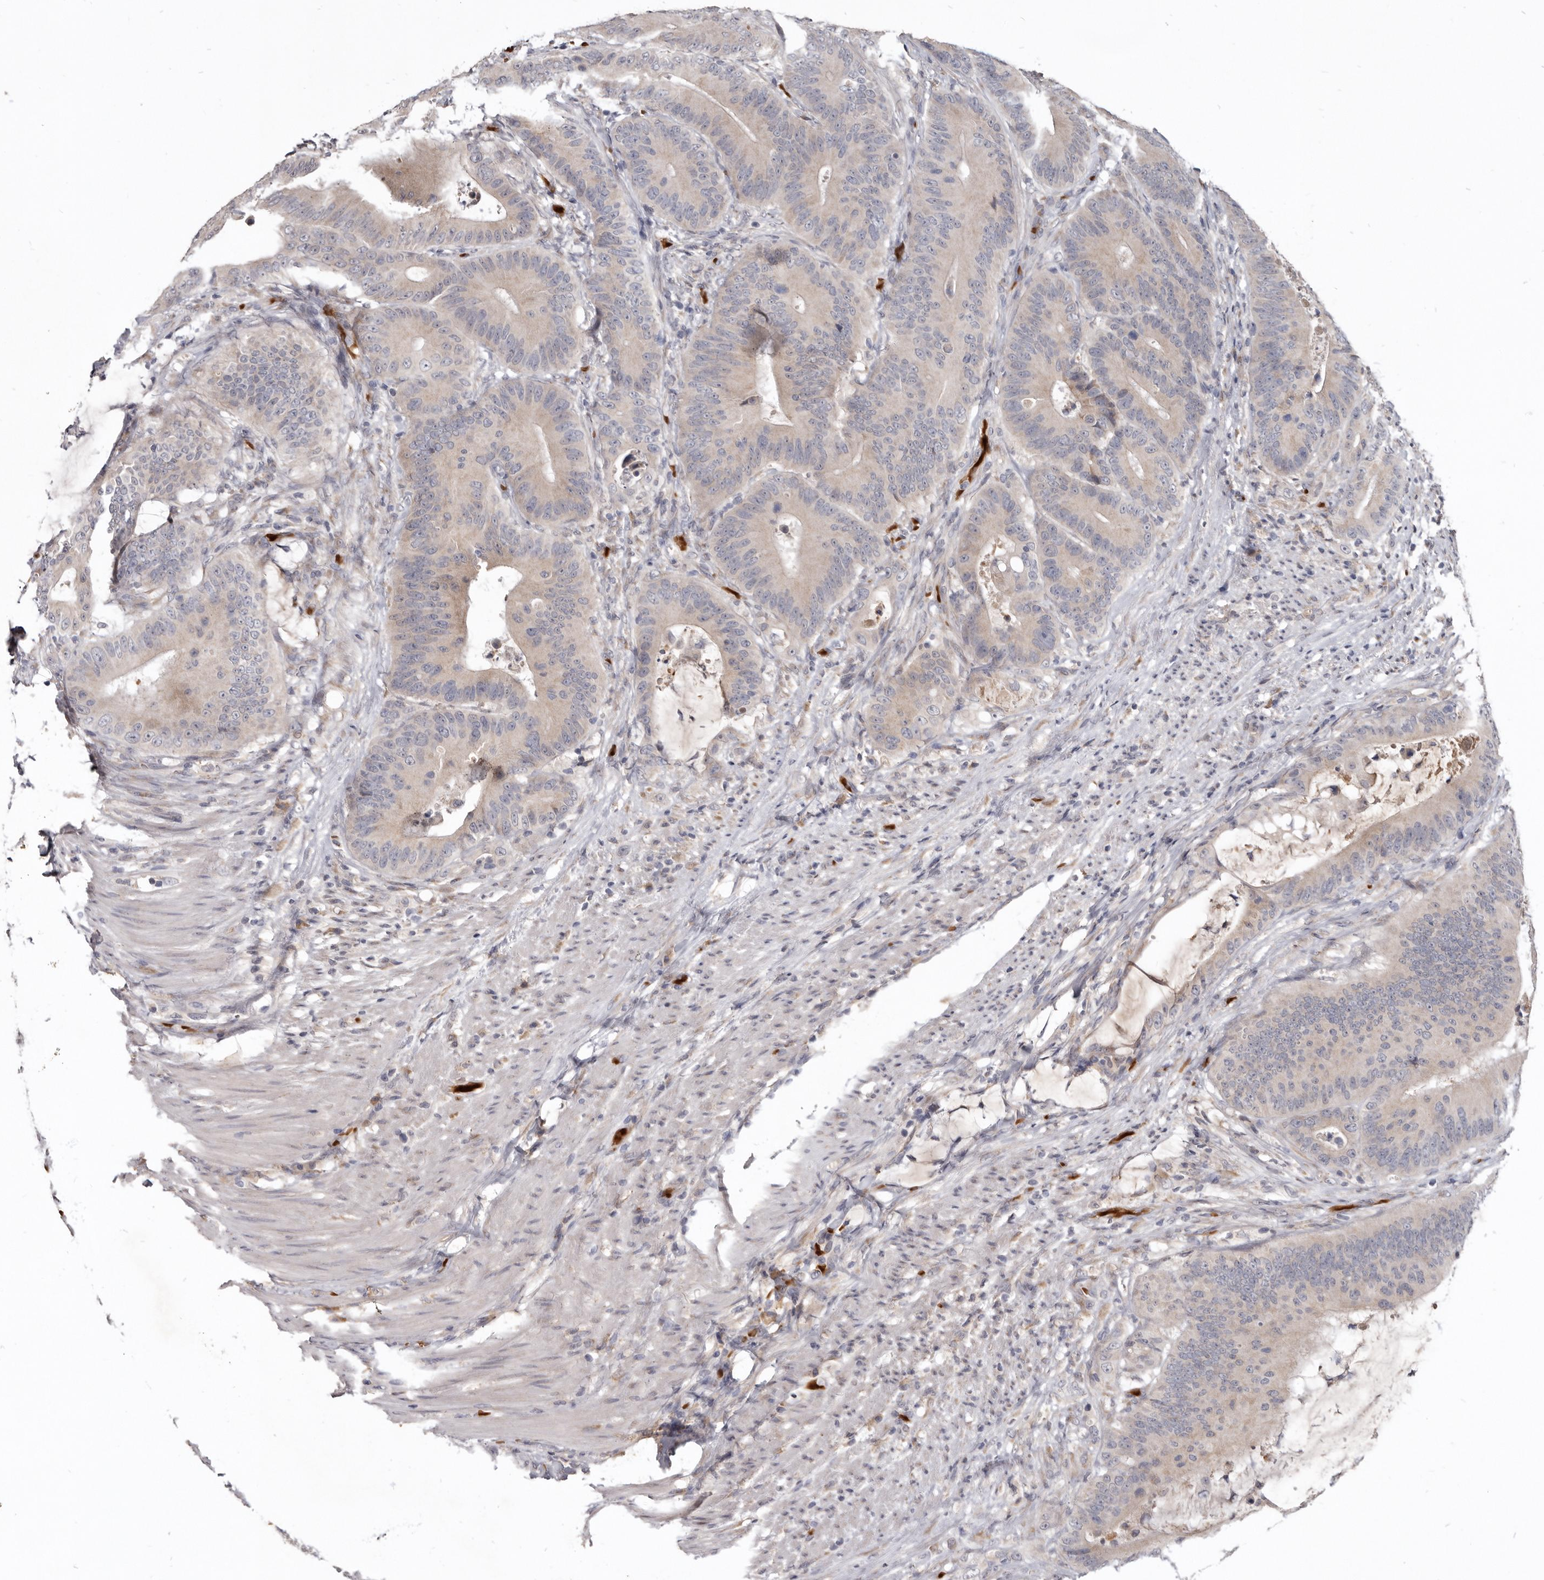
{"staining": {"intensity": "weak", "quantity": "<25%", "location": "cytoplasmic/membranous"}, "tissue": "colorectal cancer", "cell_type": "Tumor cells", "image_type": "cancer", "snomed": [{"axis": "morphology", "description": "Adenocarcinoma, NOS"}, {"axis": "topography", "description": "Colon"}], "caption": "Tumor cells are negative for brown protein staining in colorectal cancer. (Brightfield microscopy of DAB immunohistochemistry (IHC) at high magnification).", "gene": "NENF", "patient": {"sex": "male", "age": 83}}